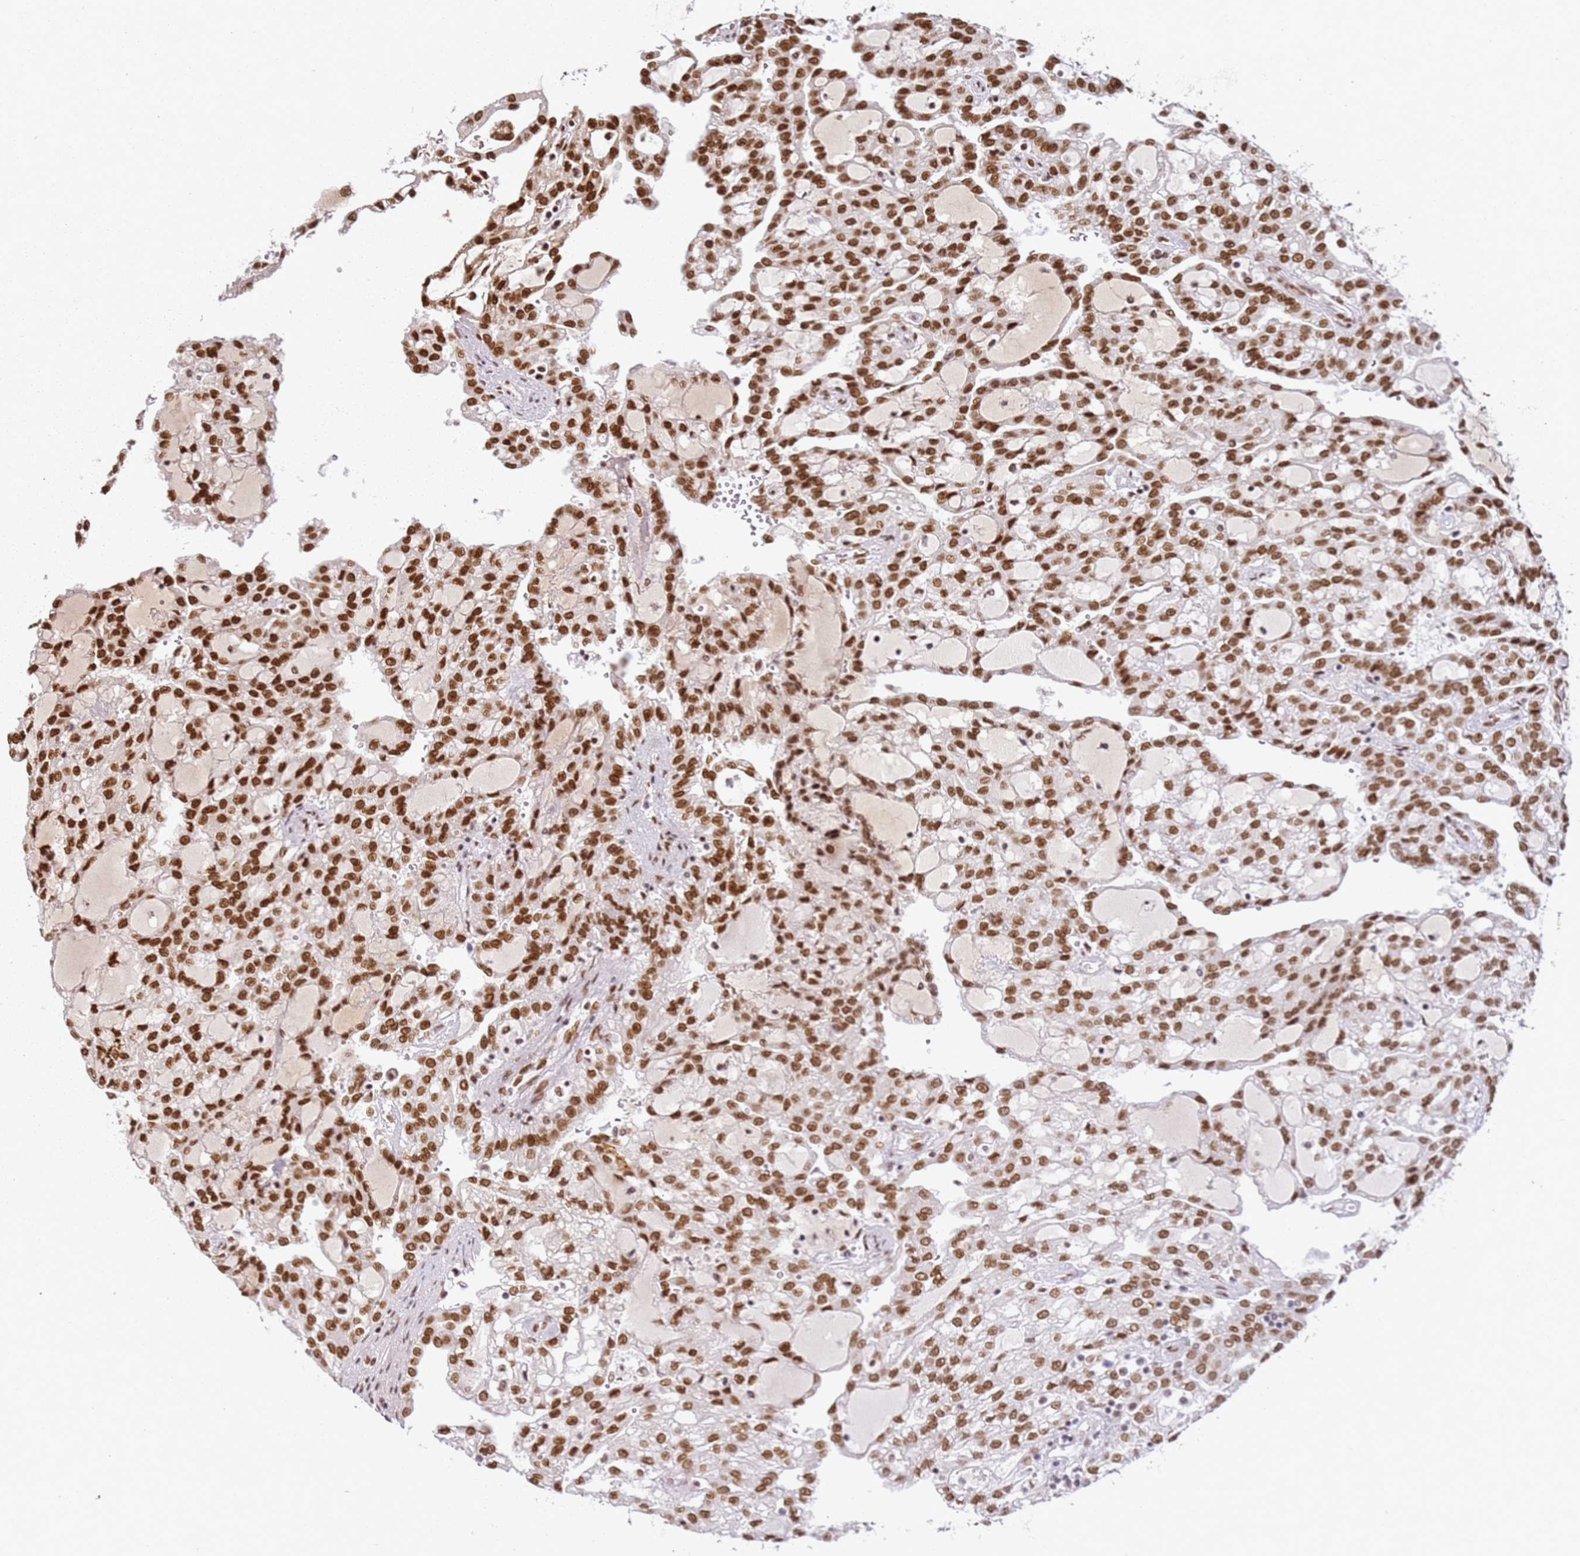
{"staining": {"intensity": "strong", "quantity": ">75%", "location": "nuclear"}, "tissue": "renal cancer", "cell_type": "Tumor cells", "image_type": "cancer", "snomed": [{"axis": "morphology", "description": "Adenocarcinoma, NOS"}, {"axis": "topography", "description": "Kidney"}], "caption": "The photomicrograph displays immunohistochemical staining of renal adenocarcinoma. There is strong nuclear positivity is appreciated in approximately >75% of tumor cells.", "gene": "TENT4A", "patient": {"sex": "male", "age": 63}}